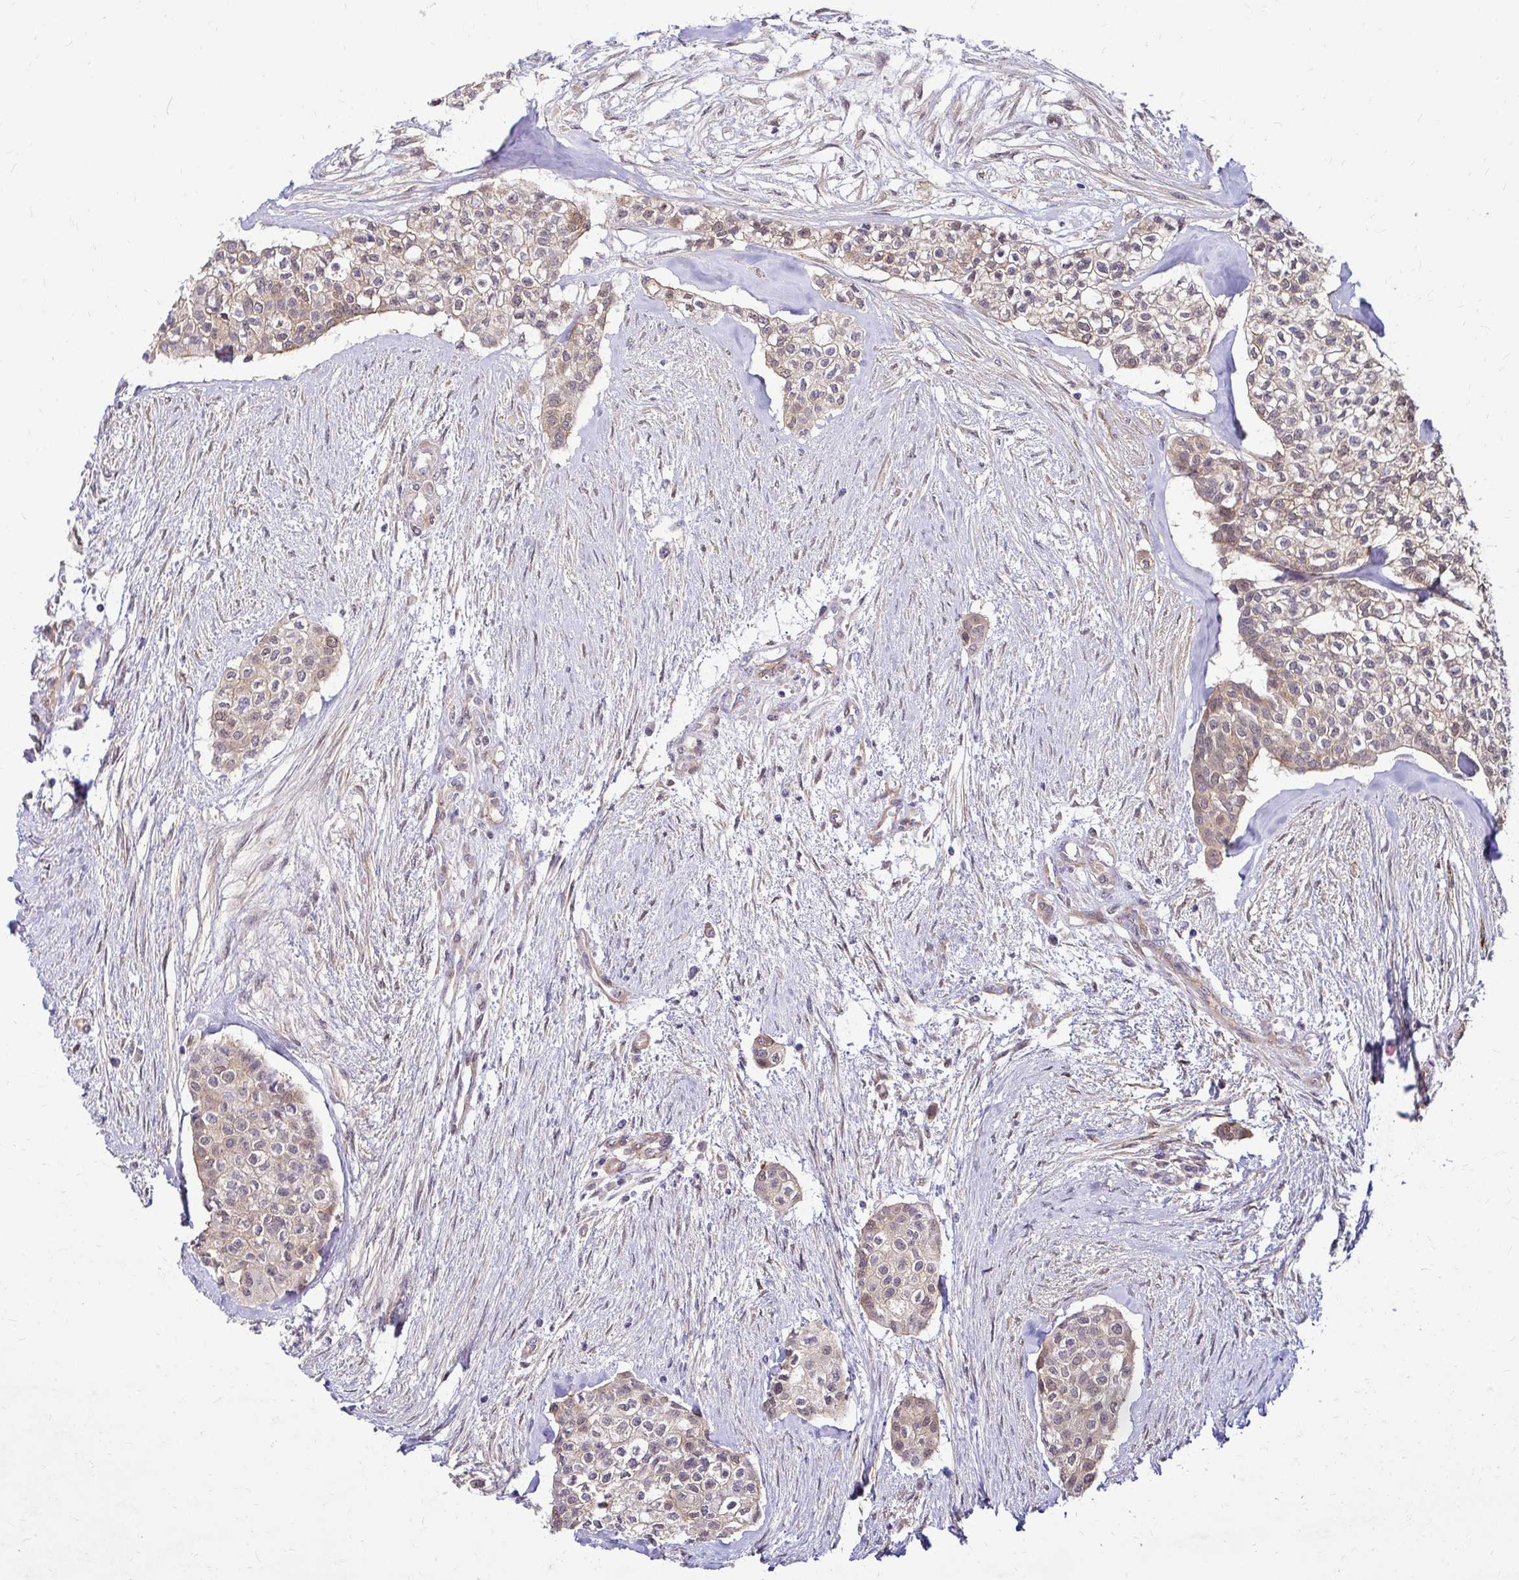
{"staining": {"intensity": "weak", "quantity": "25%-75%", "location": "cytoplasmic/membranous,nuclear"}, "tissue": "head and neck cancer", "cell_type": "Tumor cells", "image_type": "cancer", "snomed": [{"axis": "morphology", "description": "Adenocarcinoma, NOS"}, {"axis": "topography", "description": "Head-Neck"}], "caption": "The image shows a brown stain indicating the presence of a protein in the cytoplasmic/membranous and nuclear of tumor cells in head and neck adenocarcinoma. (DAB IHC, brown staining for protein, blue staining for nuclei).", "gene": "YAP1", "patient": {"sex": "male", "age": 81}}